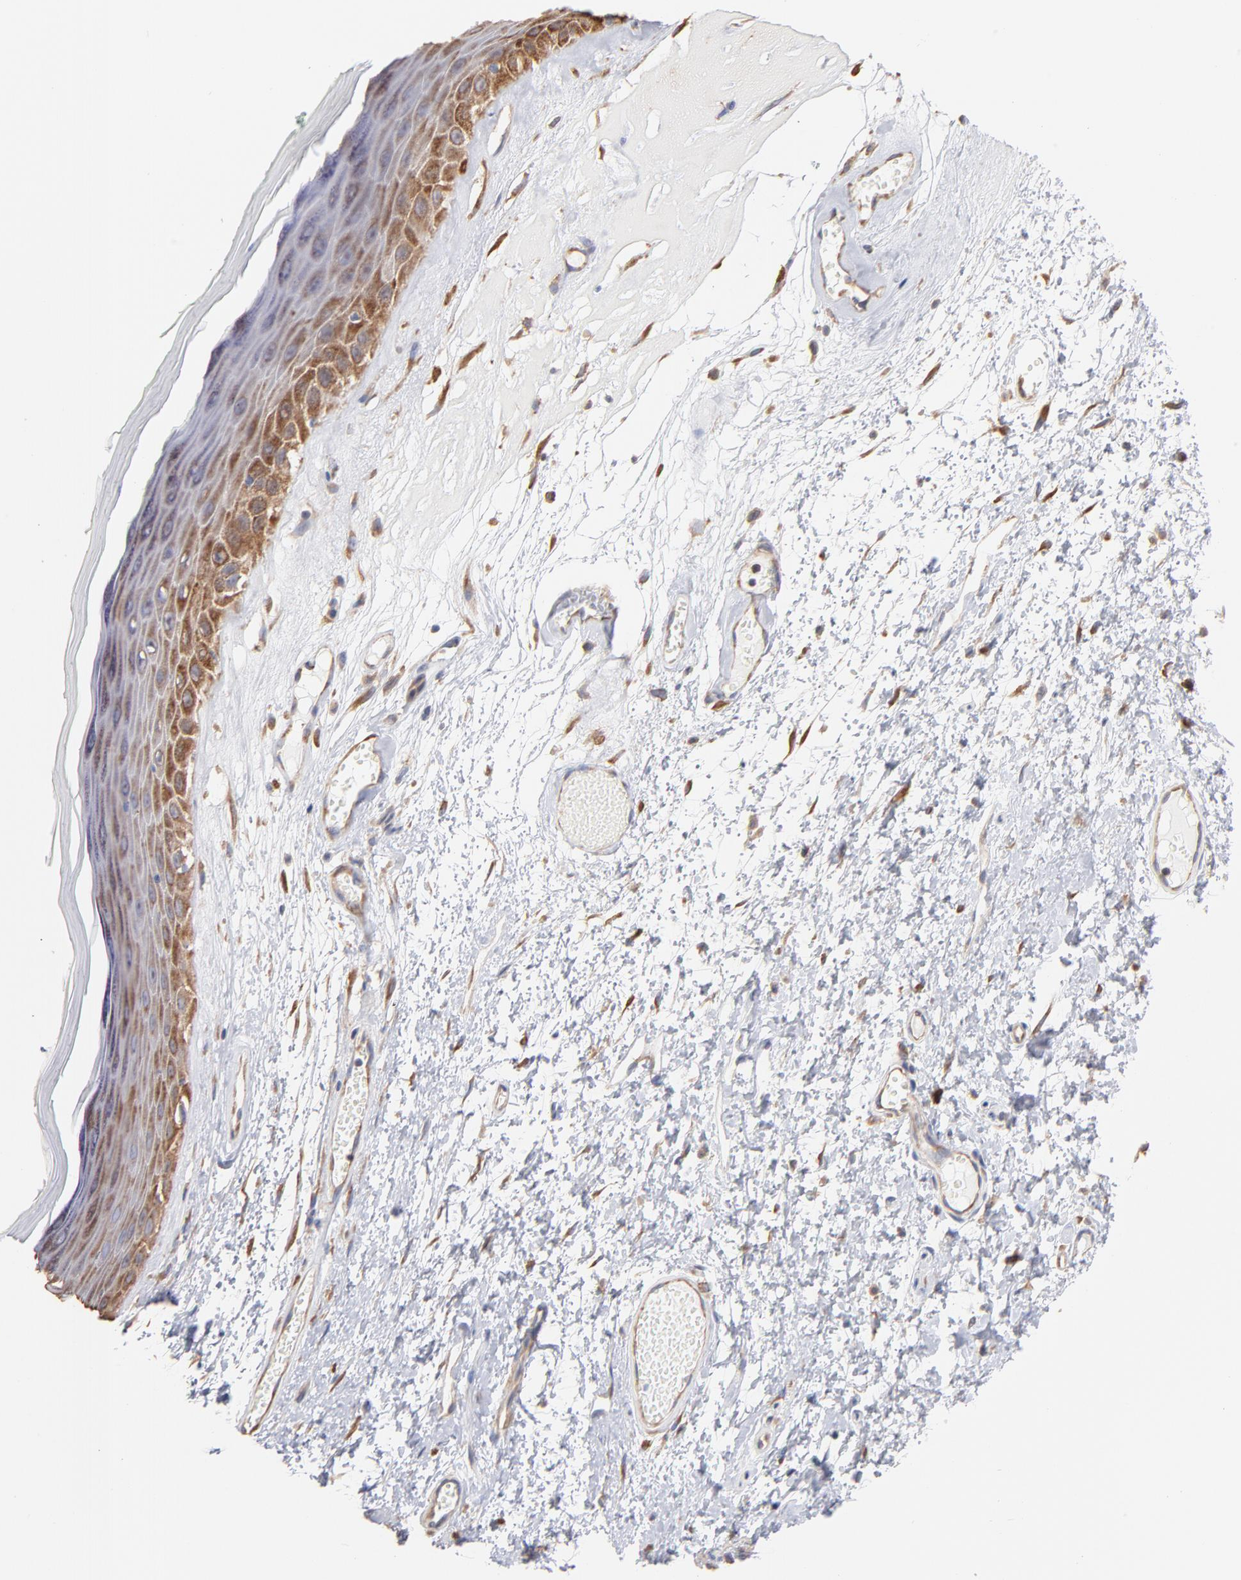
{"staining": {"intensity": "moderate", "quantity": "25%-75%", "location": "cytoplasmic/membranous"}, "tissue": "skin", "cell_type": "Epidermal cells", "image_type": "normal", "snomed": [{"axis": "morphology", "description": "Normal tissue, NOS"}, {"axis": "morphology", "description": "Inflammation, NOS"}, {"axis": "topography", "description": "Vulva"}], "caption": "This is a micrograph of immunohistochemistry staining of unremarkable skin, which shows moderate expression in the cytoplasmic/membranous of epidermal cells.", "gene": "RPL9", "patient": {"sex": "female", "age": 84}}